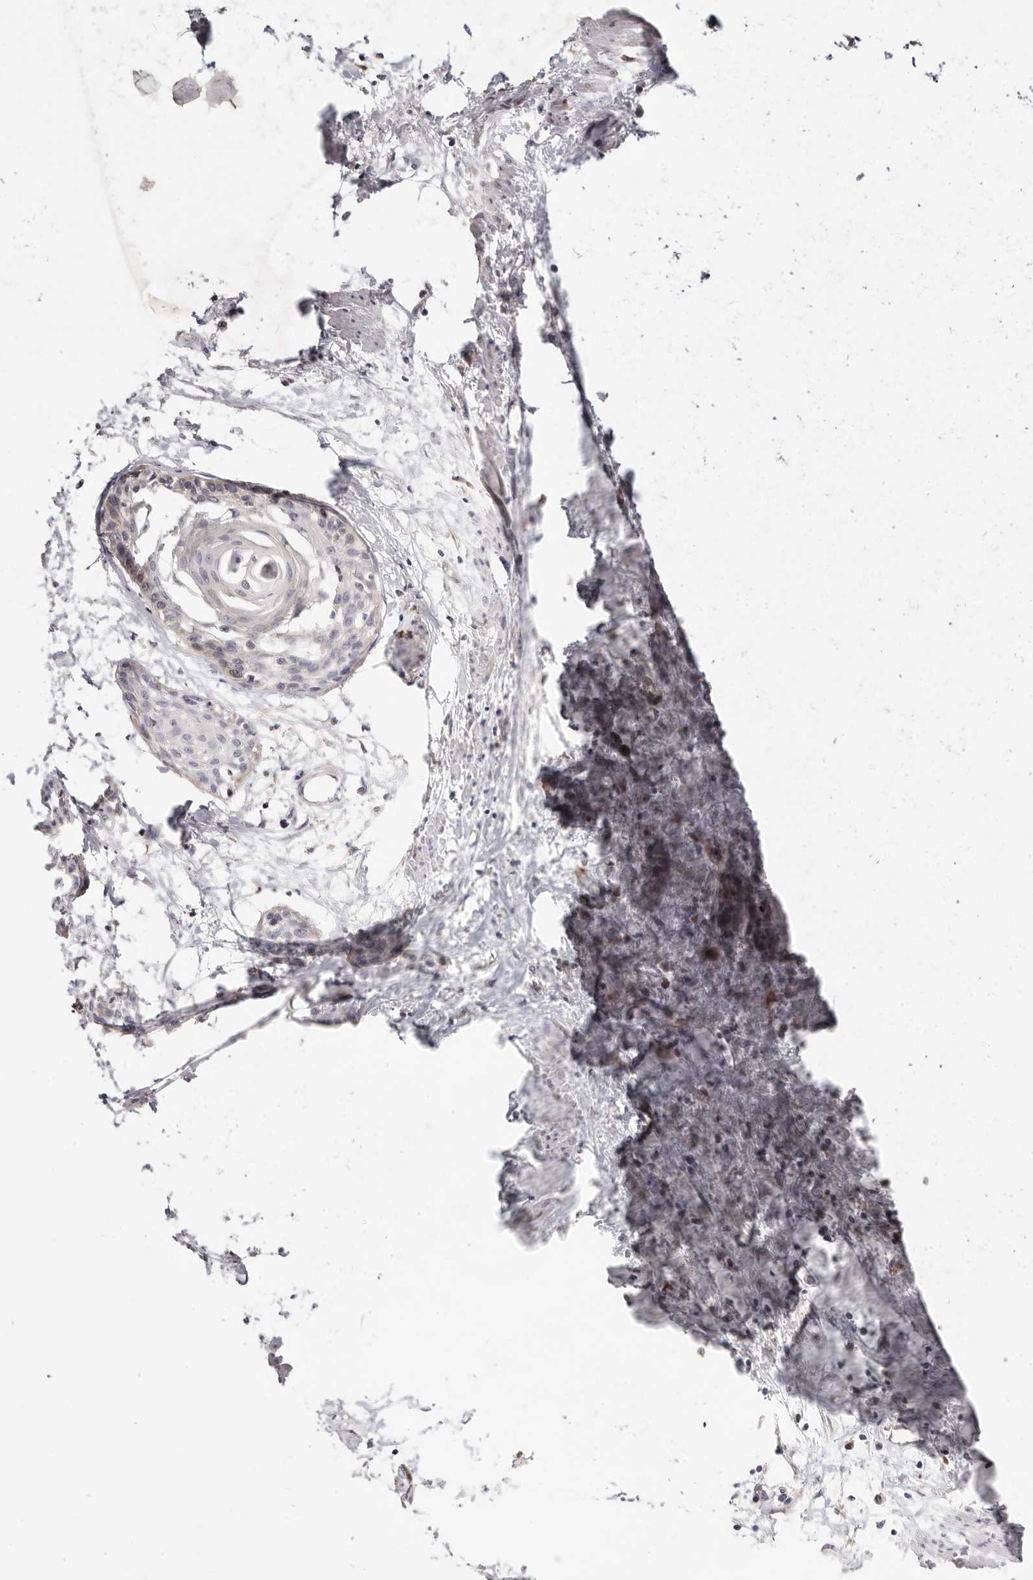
{"staining": {"intensity": "negative", "quantity": "none", "location": "none"}, "tissue": "cervical cancer", "cell_type": "Tumor cells", "image_type": "cancer", "snomed": [{"axis": "morphology", "description": "Squamous cell carcinoma, NOS"}, {"axis": "topography", "description": "Cervix"}], "caption": "There is no significant positivity in tumor cells of cervical cancer. (DAB (3,3'-diaminobenzidine) immunohistochemistry (IHC), high magnification).", "gene": "GFOD1", "patient": {"sex": "female", "age": 57}}